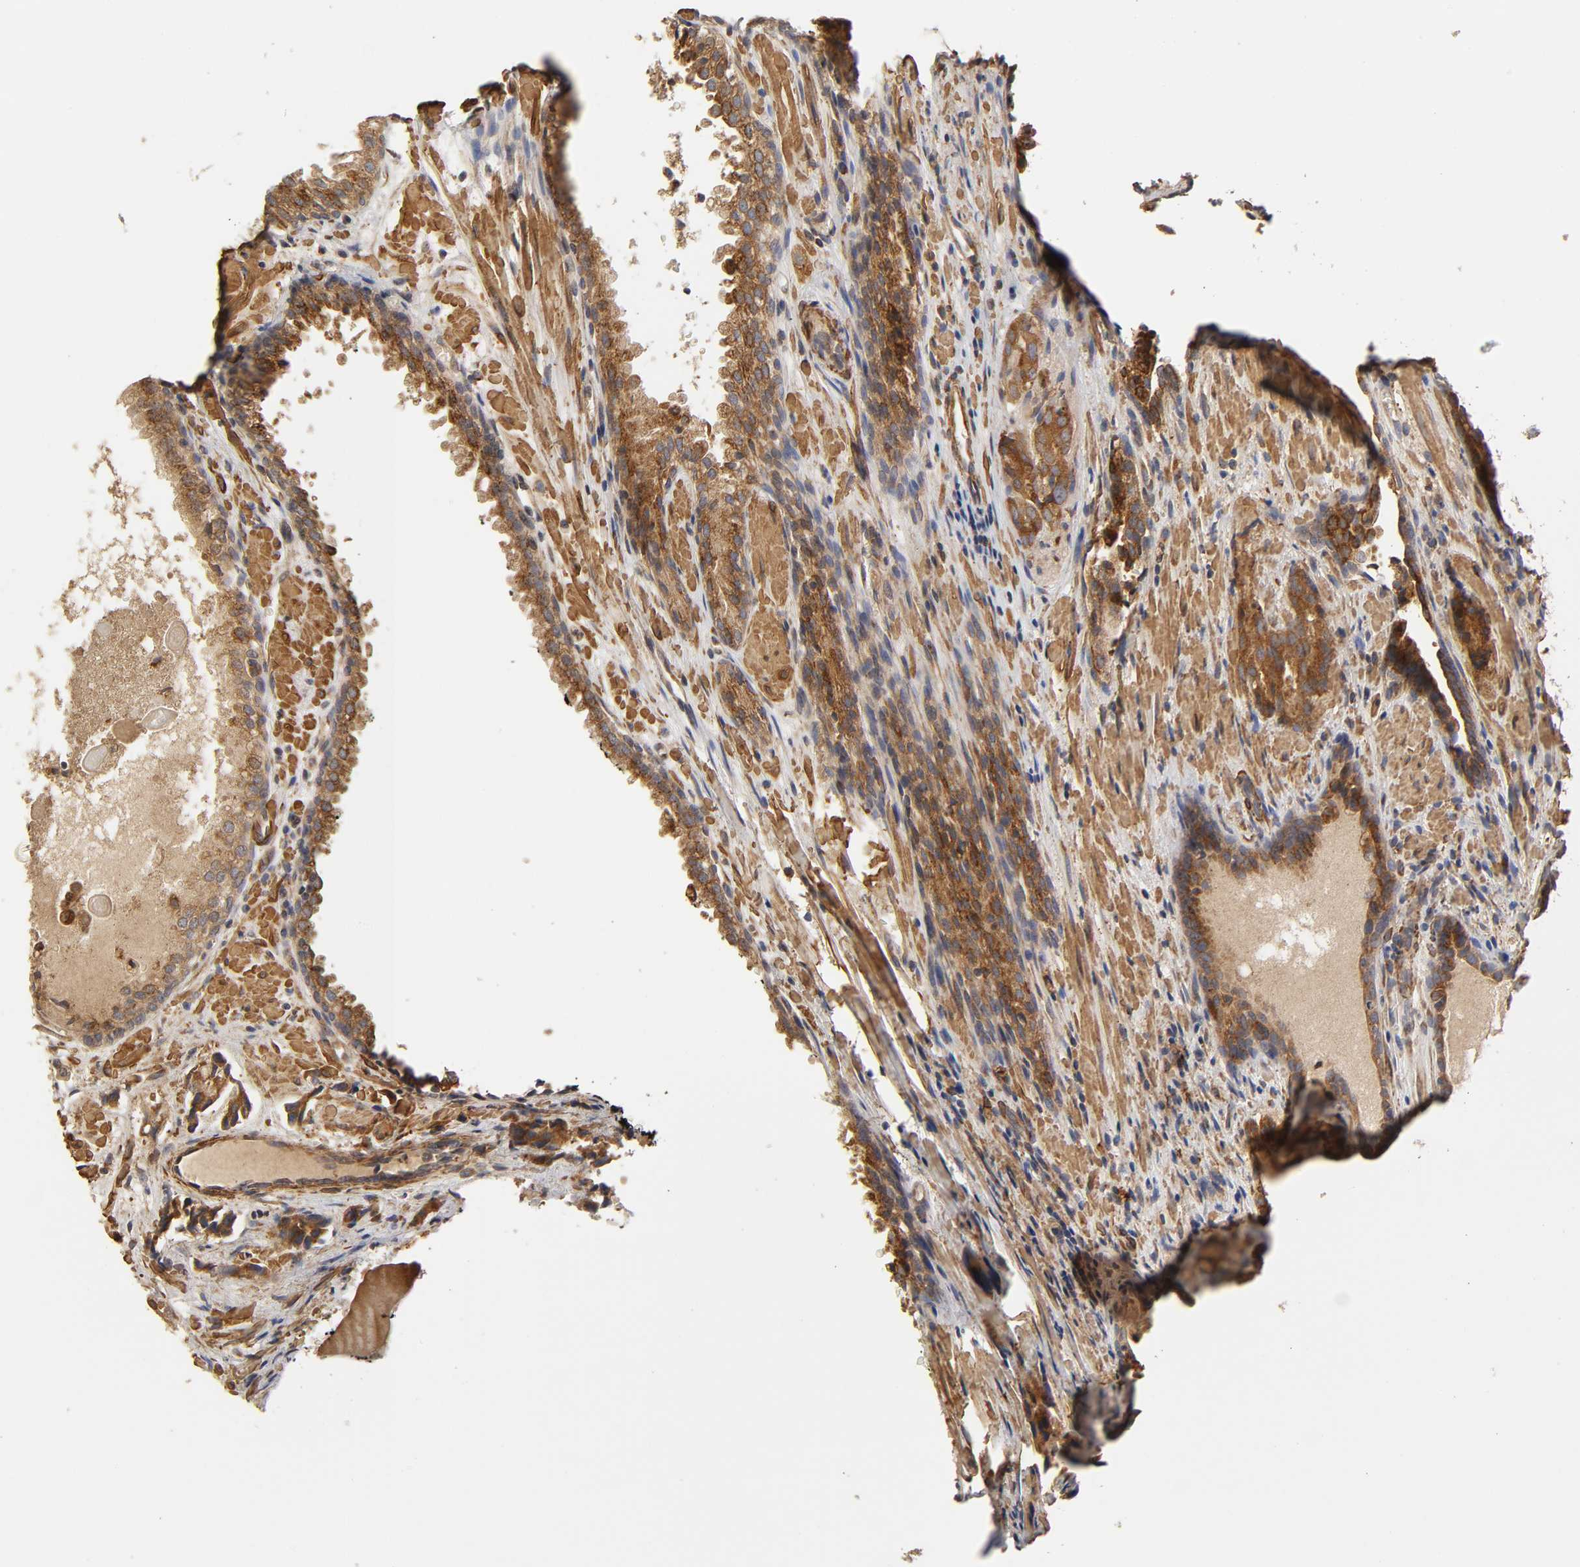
{"staining": {"intensity": "strong", "quantity": ">75%", "location": "cytoplasmic/membranous"}, "tissue": "prostate cancer", "cell_type": "Tumor cells", "image_type": "cancer", "snomed": [{"axis": "morphology", "description": "Adenocarcinoma, High grade"}, {"axis": "topography", "description": "Prostate"}], "caption": "High-grade adenocarcinoma (prostate) stained for a protein exhibits strong cytoplasmic/membranous positivity in tumor cells. The staining was performed using DAB, with brown indicating positive protein expression. Nuclei are stained blue with hematoxylin.", "gene": "GNPTG", "patient": {"sex": "male", "age": 58}}